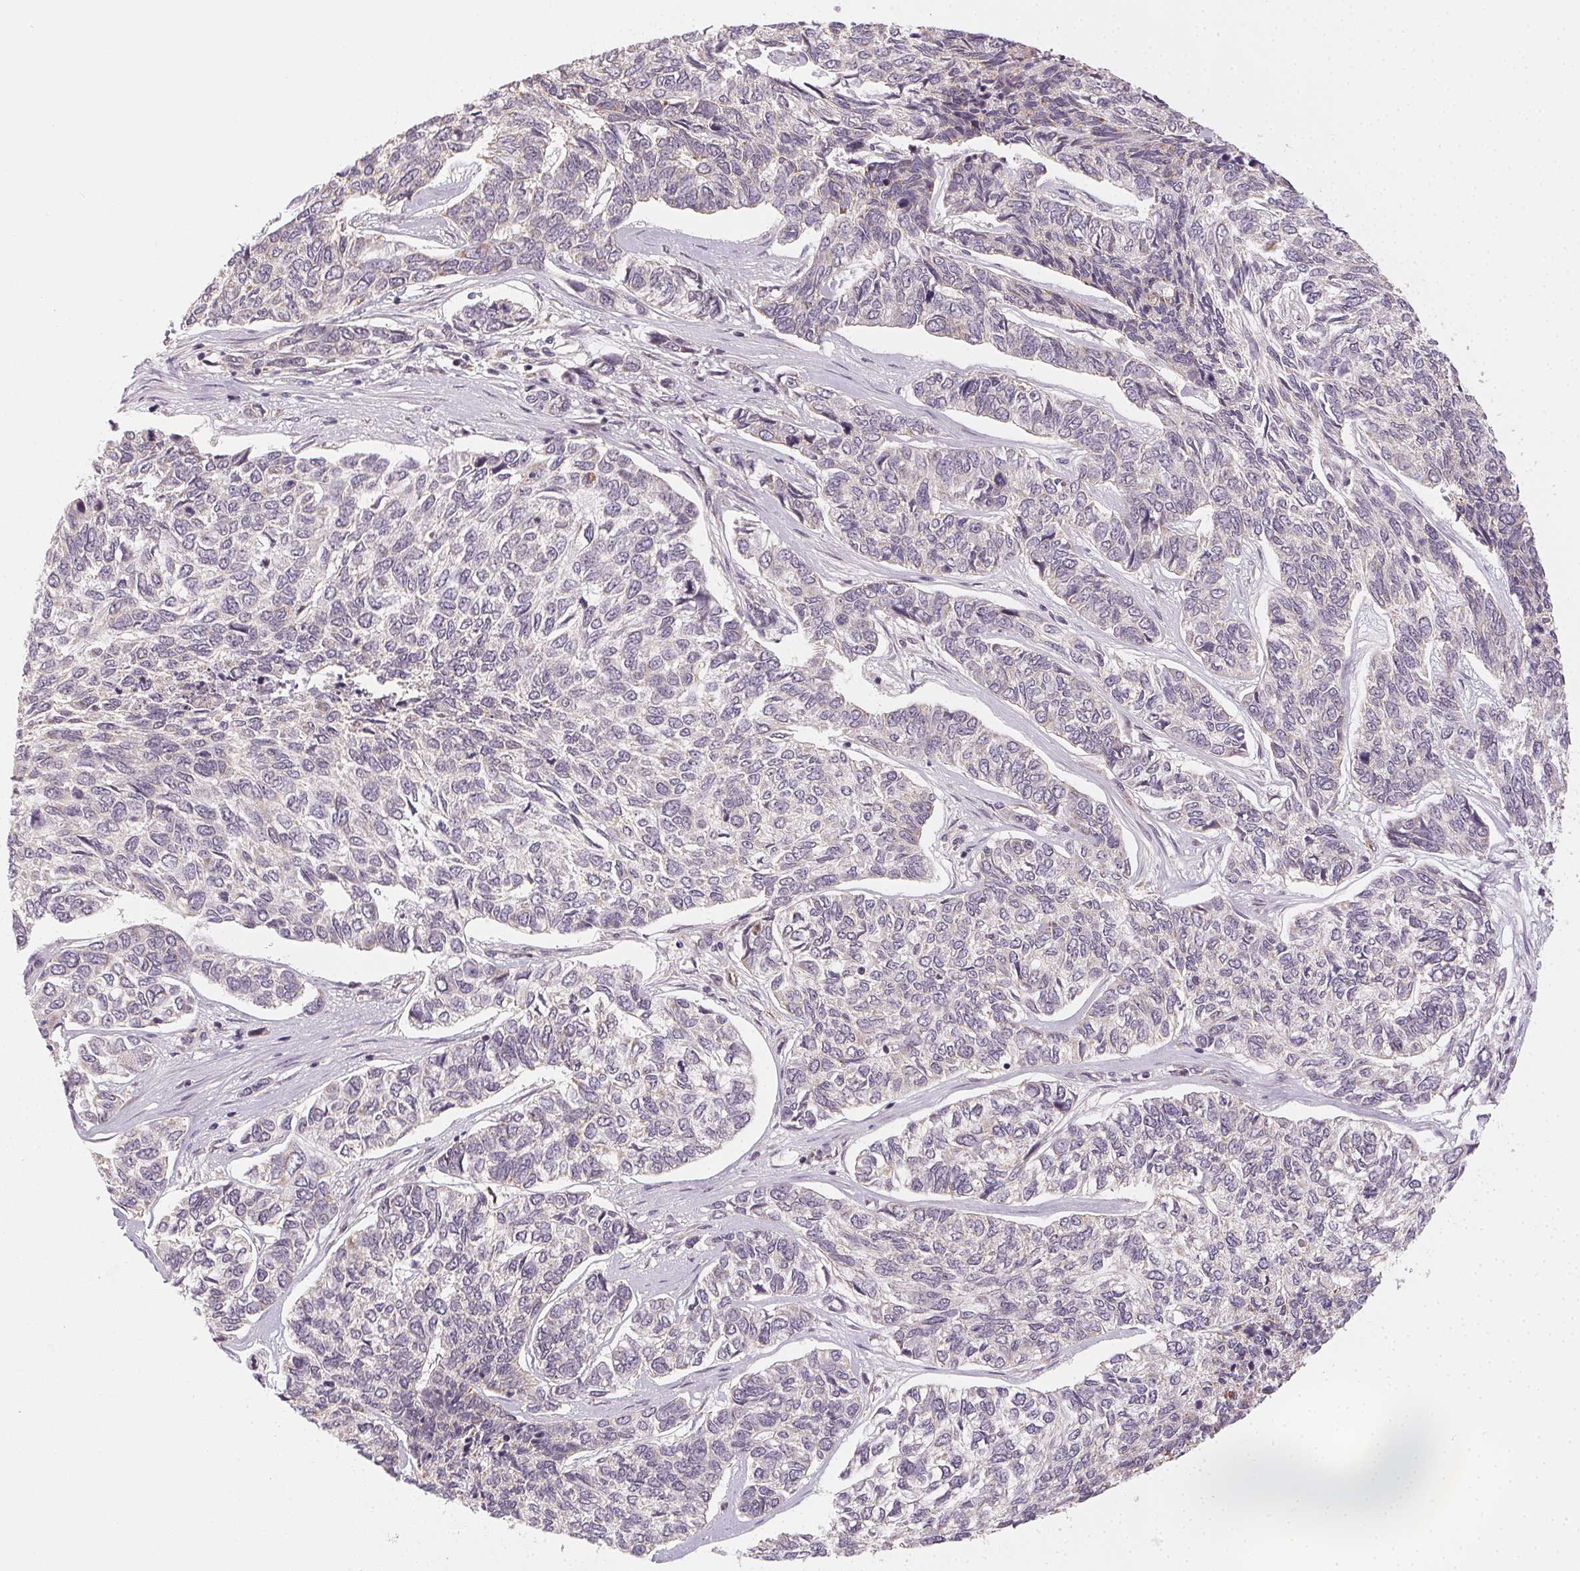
{"staining": {"intensity": "negative", "quantity": "none", "location": "none"}, "tissue": "skin cancer", "cell_type": "Tumor cells", "image_type": "cancer", "snomed": [{"axis": "morphology", "description": "Basal cell carcinoma"}, {"axis": "topography", "description": "Skin"}], "caption": "Immunohistochemical staining of basal cell carcinoma (skin) demonstrates no significant expression in tumor cells.", "gene": "NCOA4", "patient": {"sex": "female", "age": 65}}